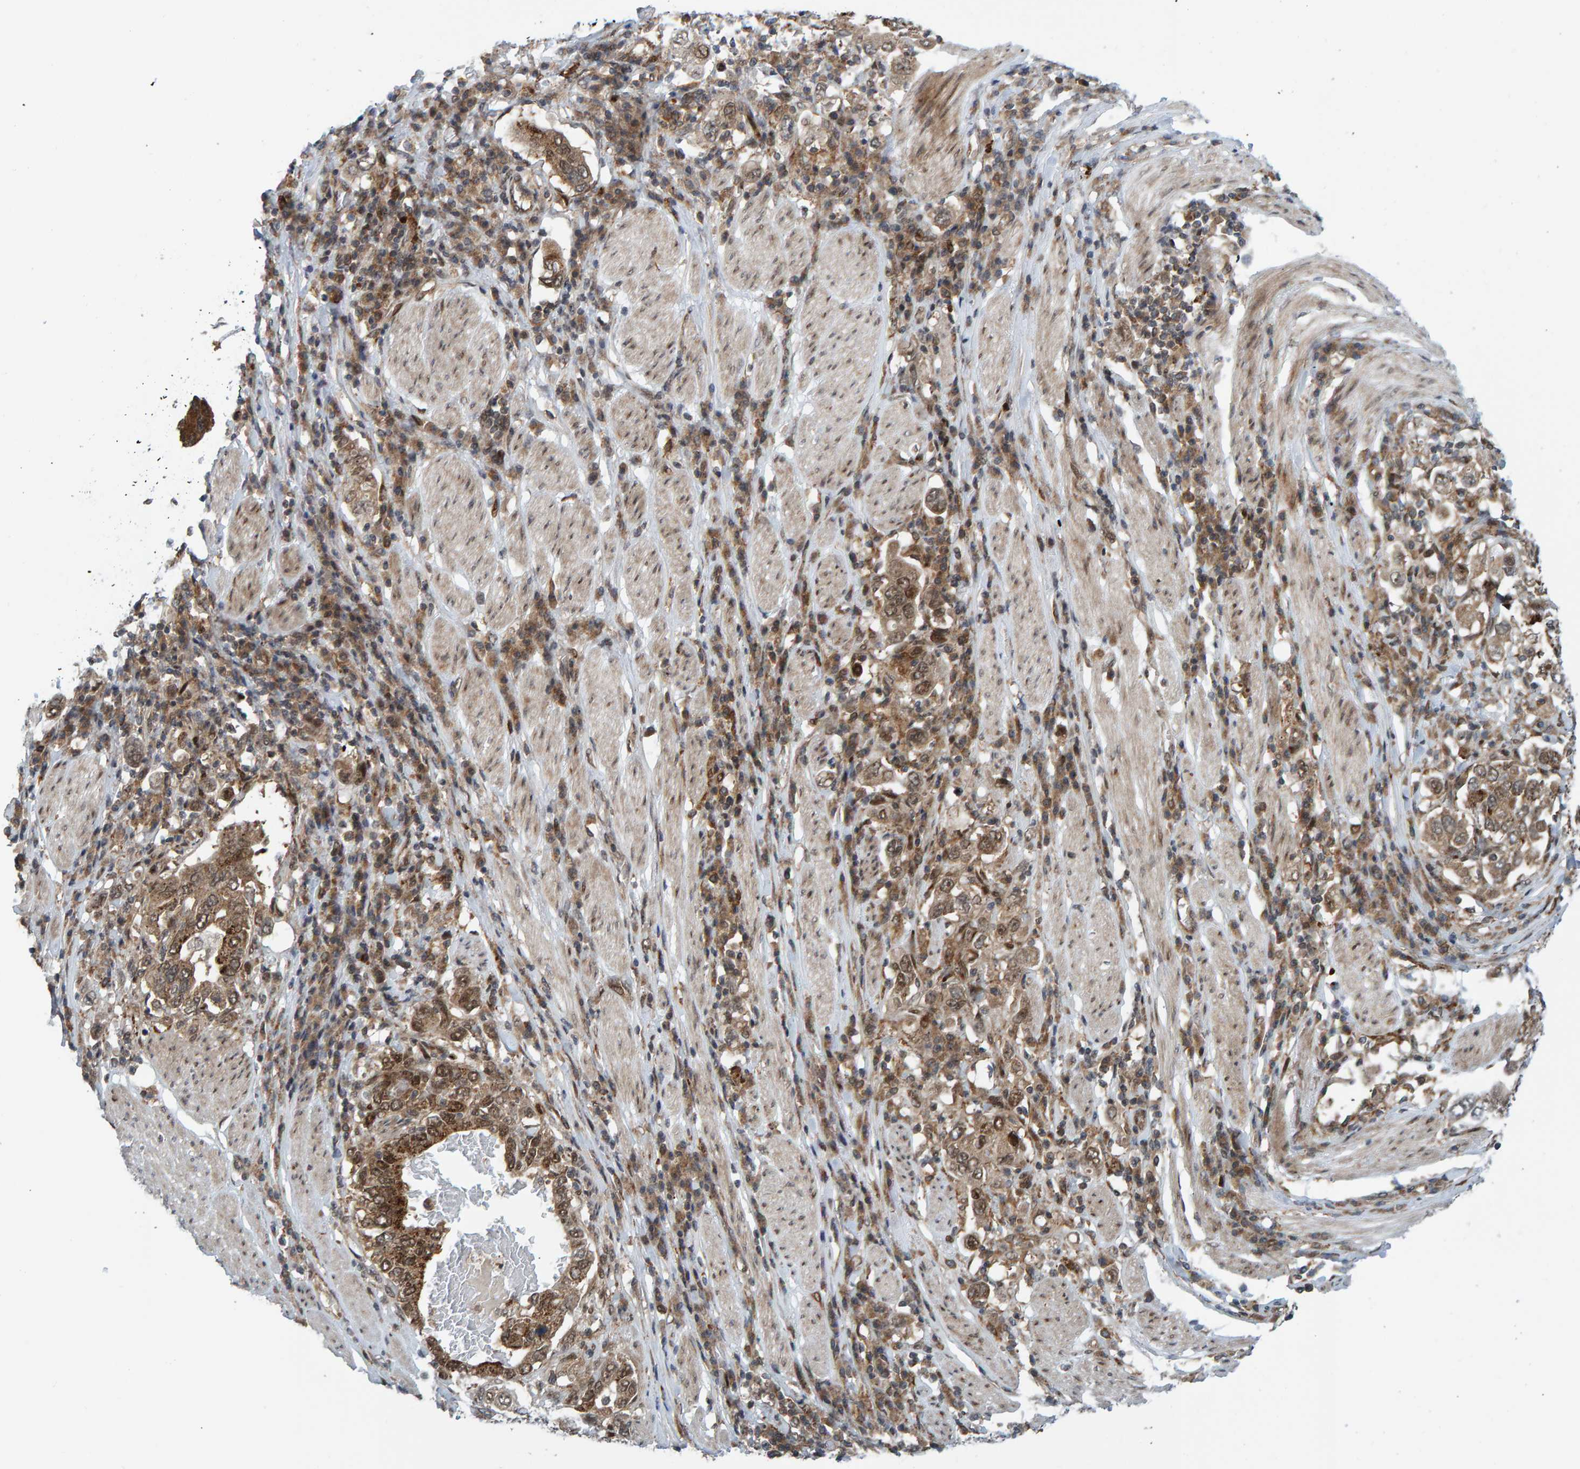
{"staining": {"intensity": "moderate", "quantity": ">75%", "location": "cytoplasmic/membranous"}, "tissue": "stomach cancer", "cell_type": "Tumor cells", "image_type": "cancer", "snomed": [{"axis": "morphology", "description": "Adenocarcinoma, NOS"}, {"axis": "topography", "description": "Stomach, upper"}], "caption": "This photomicrograph displays IHC staining of human stomach adenocarcinoma, with medium moderate cytoplasmic/membranous expression in about >75% of tumor cells.", "gene": "ZNF366", "patient": {"sex": "male", "age": 62}}